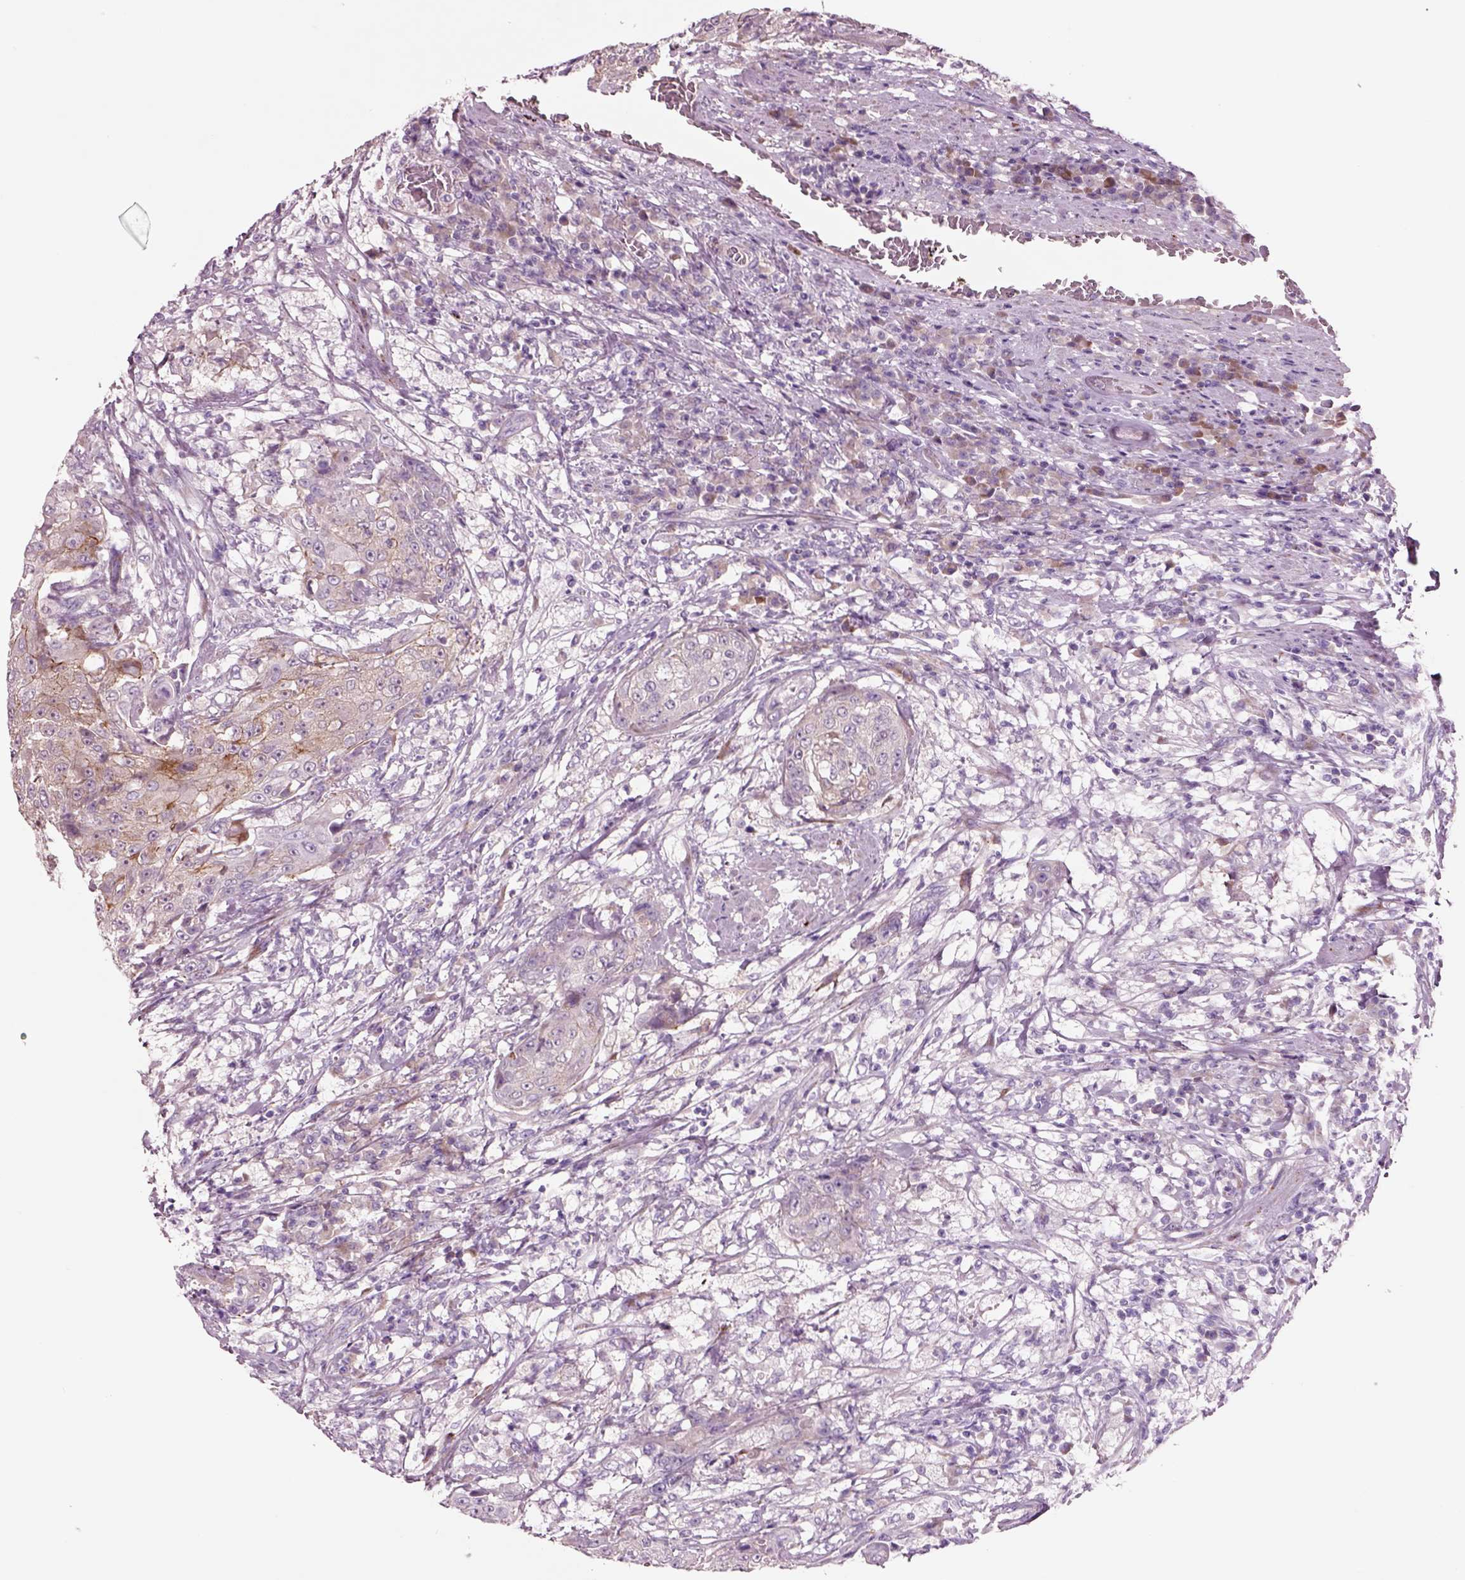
{"staining": {"intensity": "moderate", "quantity": "<25%", "location": "cytoplasmic/membranous"}, "tissue": "urothelial cancer", "cell_type": "Tumor cells", "image_type": "cancer", "snomed": [{"axis": "morphology", "description": "Urothelial carcinoma, High grade"}, {"axis": "topography", "description": "Urinary bladder"}], "caption": "IHC of human high-grade urothelial carcinoma demonstrates low levels of moderate cytoplasmic/membranous expression in about <25% of tumor cells. (DAB IHC with brightfield microscopy, high magnification).", "gene": "PLPP7", "patient": {"sex": "female", "age": 63}}